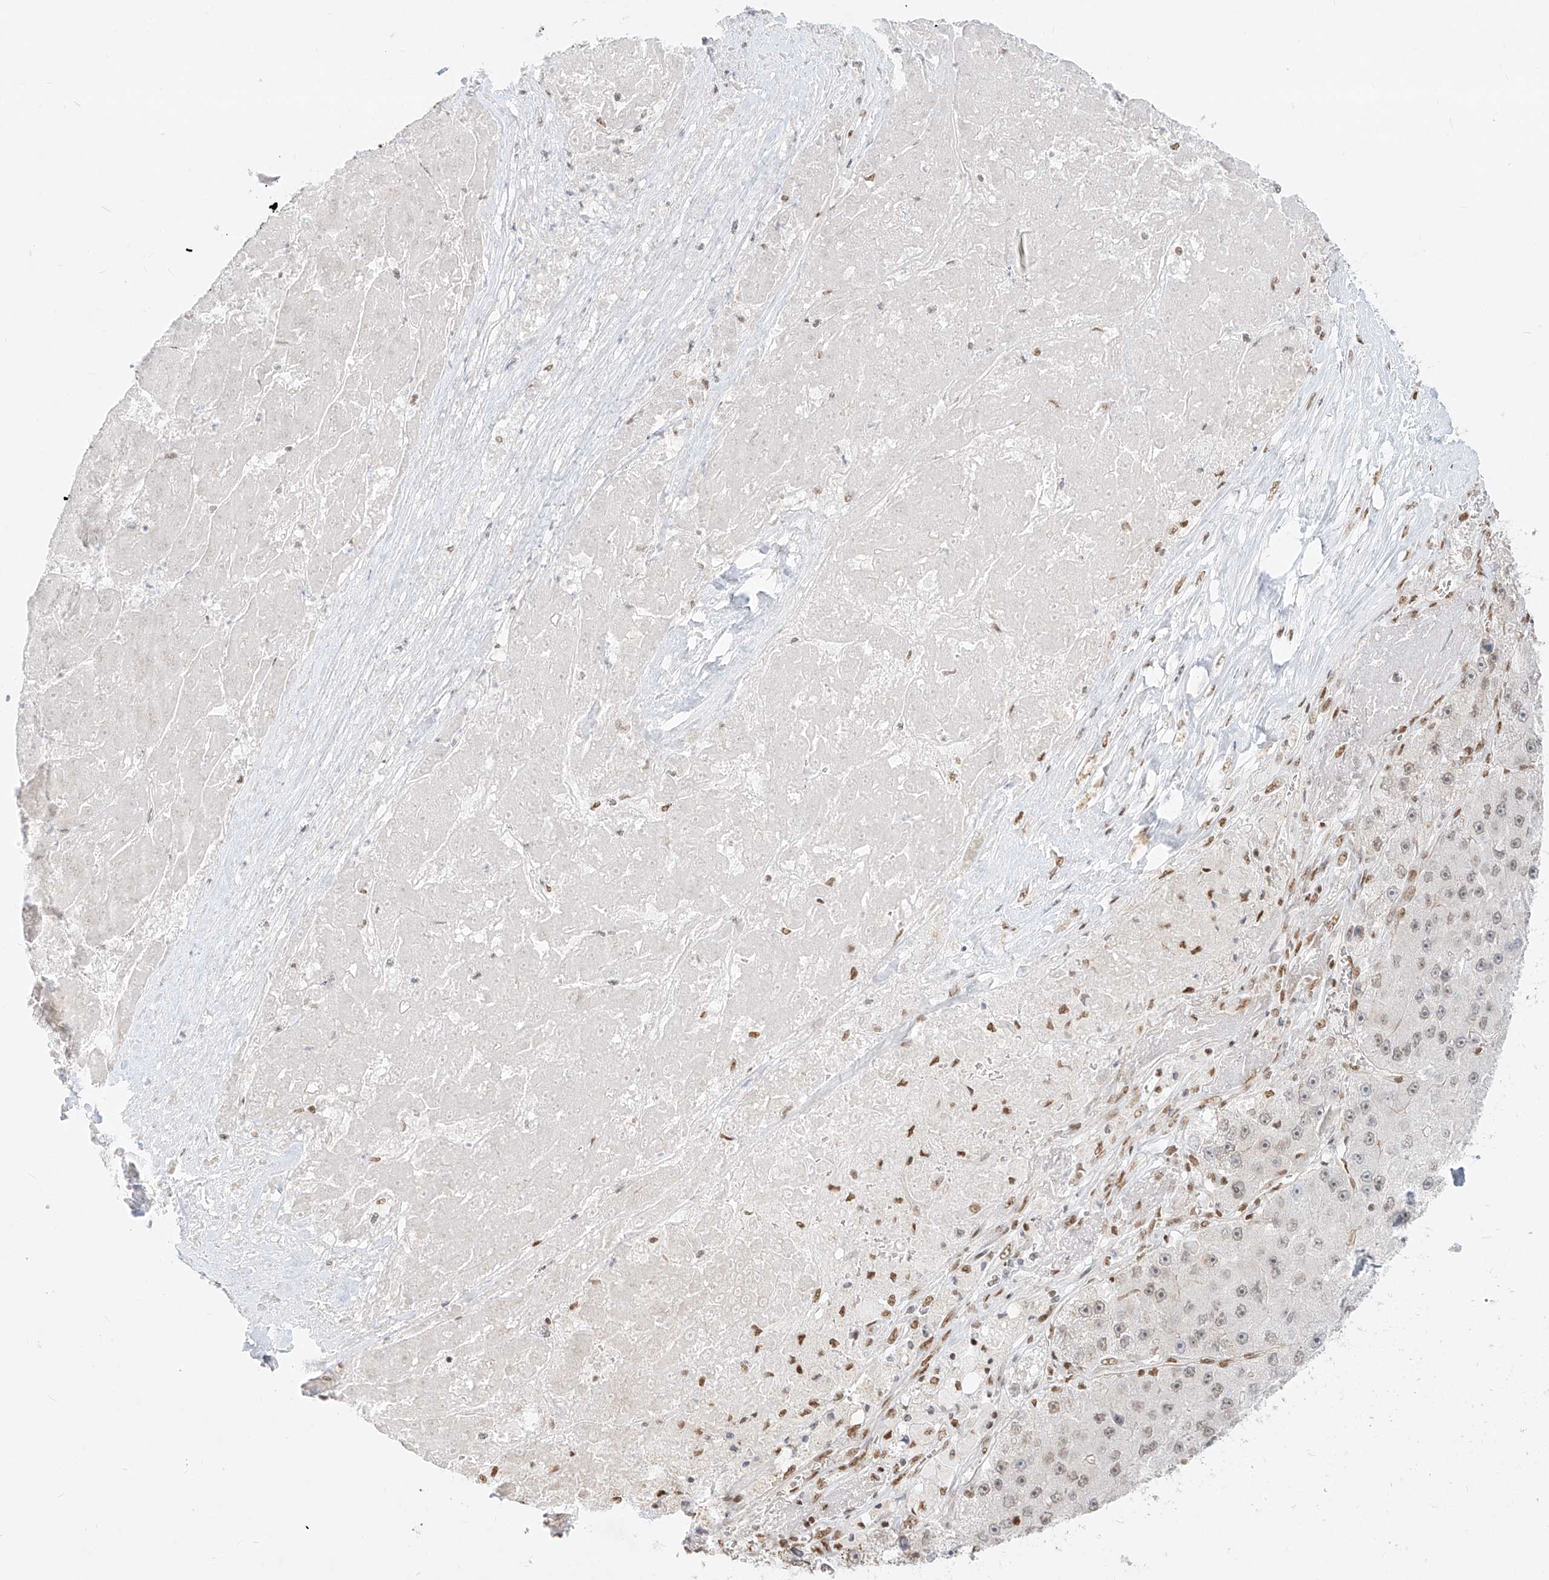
{"staining": {"intensity": "weak", "quantity": "<25%", "location": "nuclear"}, "tissue": "liver cancer", "cell_type": "Tumor cells", "image_type": "cancer", "snomed": [{"axis": "morphology", "description": "Carcinoma, Hepatocellular, NOS"}, {"axis": "topography", "description": "Liver"}], "caption": "Tumor cells are negative for protein expression in human liver cancer (hepatocellular carcinoma).", "gene": "NHSL1", "patient": {"sex": "female", "age": 73}}